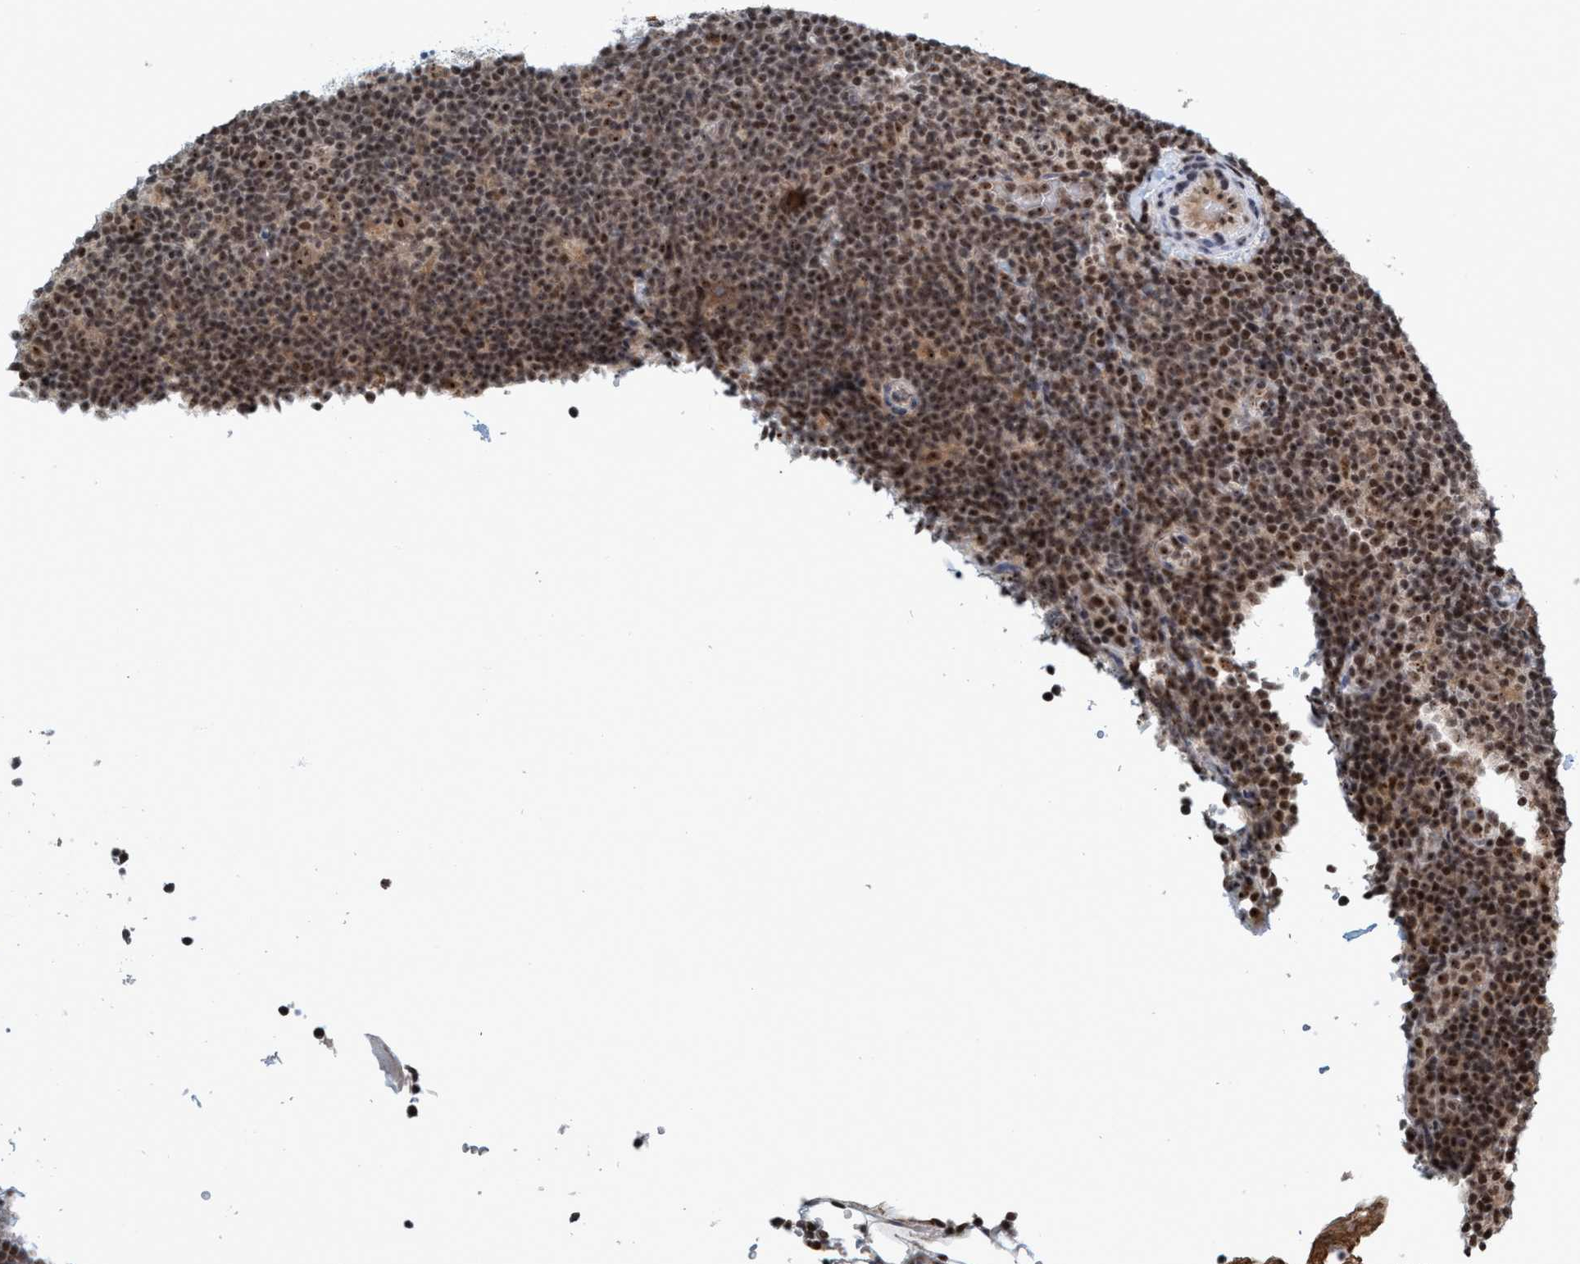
{"staining": {"intensity": "strong", "quantity": ">75%", "location": "cytoplasmic/membranous,nuclear"}, "tissue": "lymphoma", "cell_type": "Tumor cells", "image_type": "cancer", "snomed": [{"axis": "morphology", "description": "Hodgkin's disease, NOS"}, {"axis": "topography", "description": "Lymph node"}], "caption": "About >75% of tumor cells in human Hodgkin's disease reveal strong cytoplasmic/membranous and nuclear protein positivity as visualized by brown immunohistochemical staining.", "gene": "SMCR8", "patient": {"sex": "female", "age": 57}}